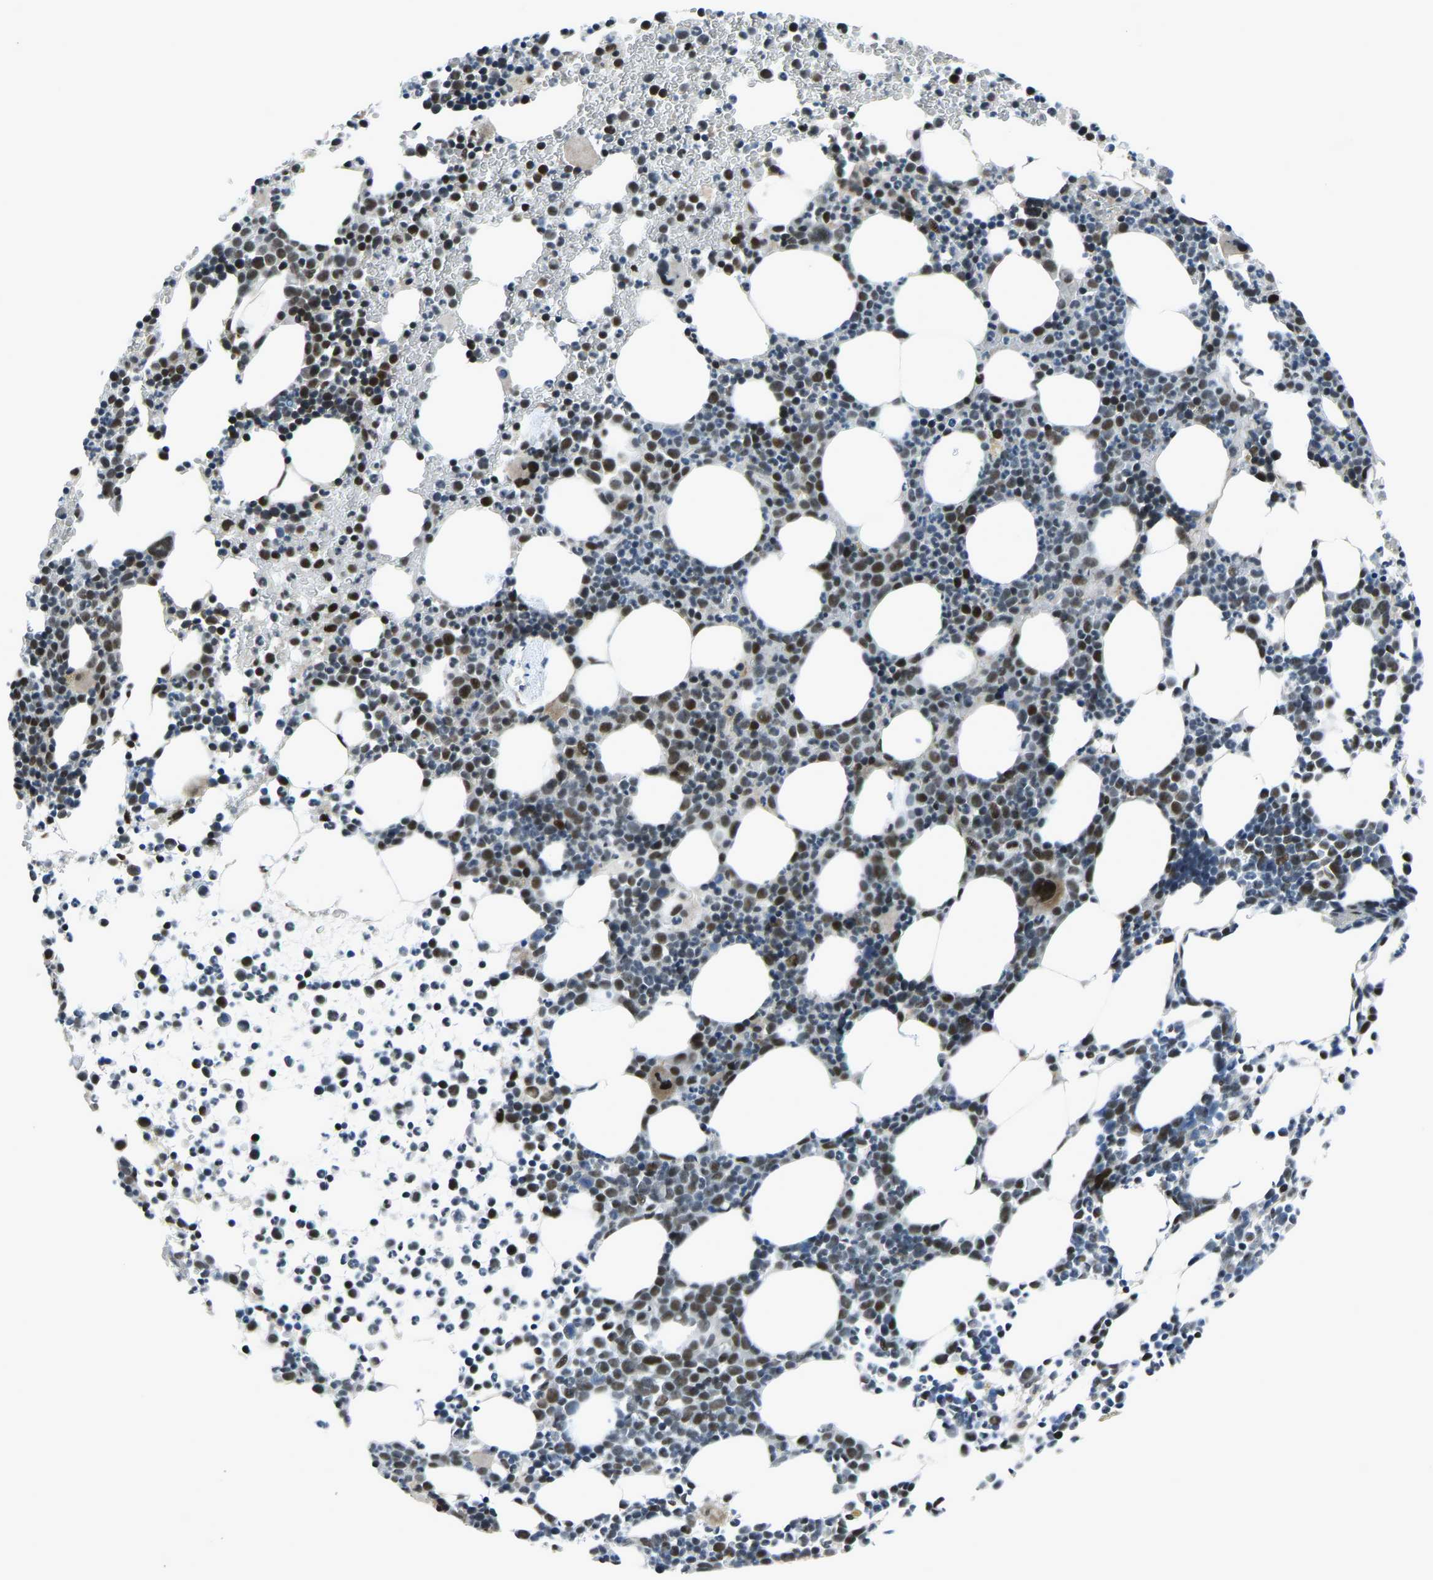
{"staining": {"intensity": "moderate", "quantity": "25%-75%", "location": "nuclear"}, "tissue": "bone marrow", "cell_type": "Hematopoietic cells", "image_type": "normal", "snomed": [{"axis": "morphology", "description": "Normal tissue, NOS"}, {"axis": "morphology", "description": "Inflammation, NOS"}, {"axis": "topography", "description": "Bone marrow"}], "caption": "Immunohistochemistry (IHC) image of benign bone marrow stained for a protein (brown), which reveals medium levels of moderate nuclear staining in approximately 25%-75% of hematopoietic cells.", "gene": "PRCC", "patient": {"sex": "female", "age": 67}}